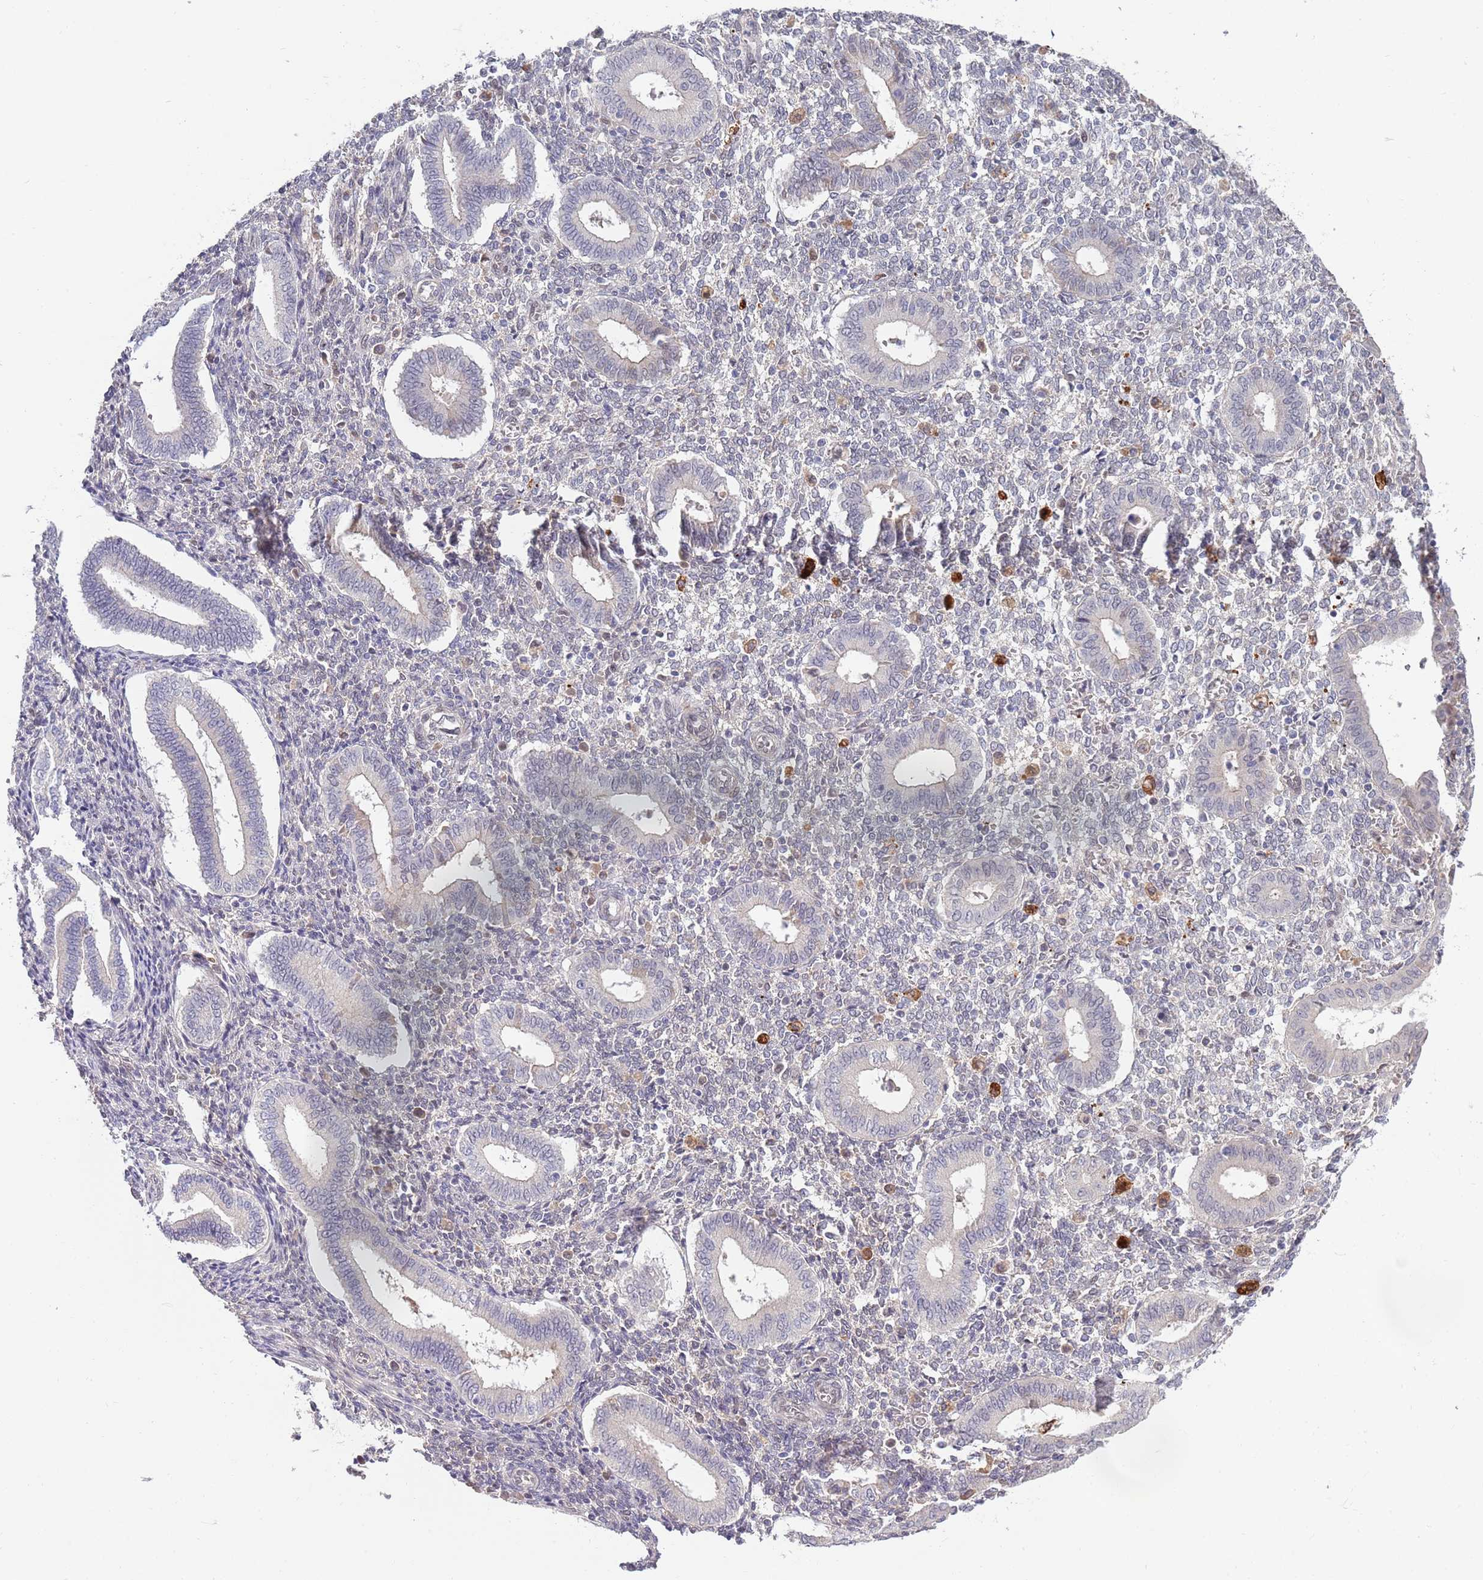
{"staining": {"intensity": "weak", "quantity": "<25%", "location": "nuclear"}, "tissue": "endometrium", "cell_type": "Cells in endometrial stroma", "image_type": "normal", "snomed": [{"axis": "morphology", "description": "Normal tissue, NOS"}, {"axis": "topography", "description": "Endometrium"}], "caption": "Immunohistochemistry (IHC) histopathology image of unremarkable endometrium: endometrium stained with DAB (3,3'-diaminobenzidine) displays no significant protein positivity in cells in endometrial stroma.", "gene": "NLRP6", "patient": {"sex": "female", "age": 44}}